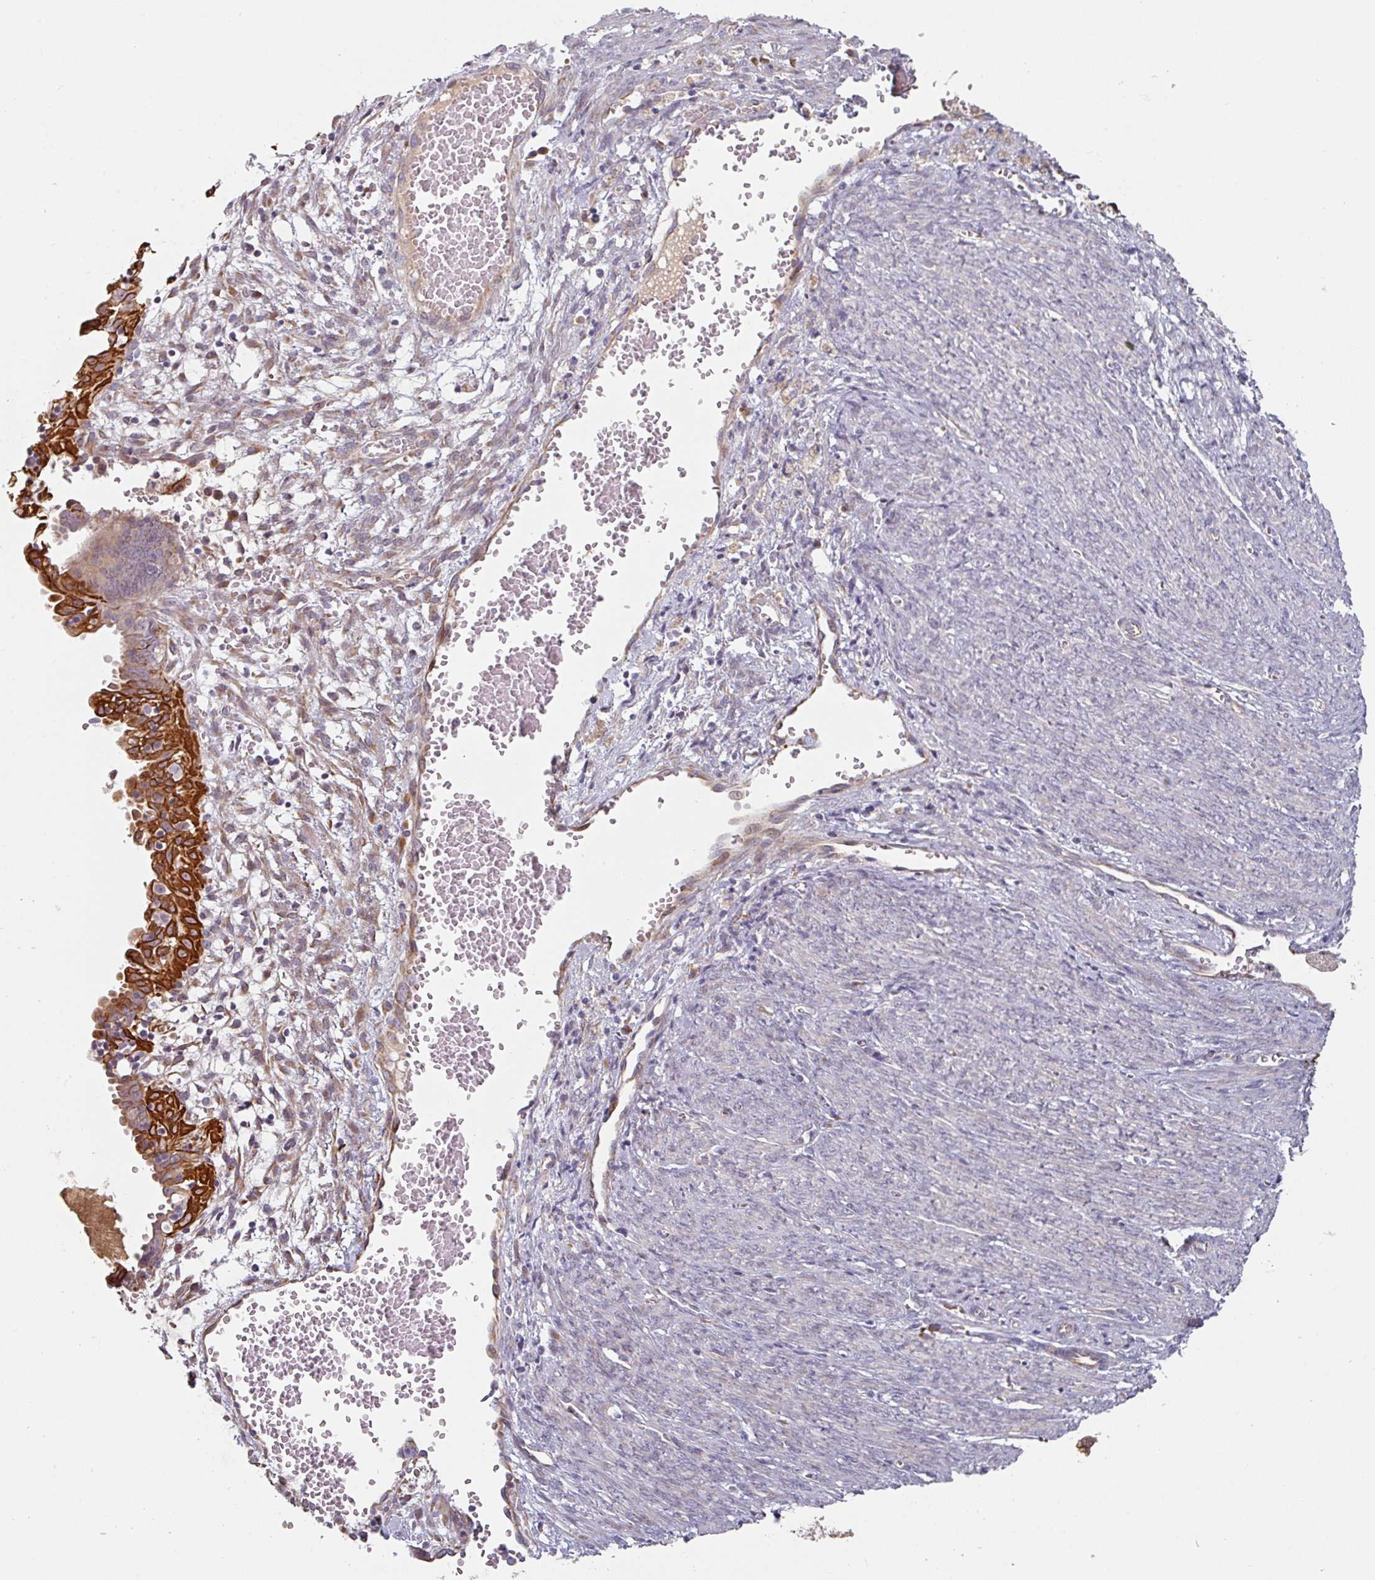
{"staining": {"intensity": "negative", "quantity": "none", "location": "none"}, "tissue": "endometrial cancer", "cell_type": "Tumor cells", "image_type": "cancer", "snomed": [{"axis": "morphology", "description": "Adenocarcinoma, NOS"}, {"axis": "topography", "description": "Endometrium"}], "caption": "Tumor cells show no significant positivity in endometrial adenocarcinoma. Brightfield microscopy of immunohistochemistry (IHC) stained with DAB (3,3'-diaminobenzidine) (brown) and hematoxylin (blue), captured at high magnification.", "gene": "CEP78", "patient": {"sex": "female", "age": 79}}